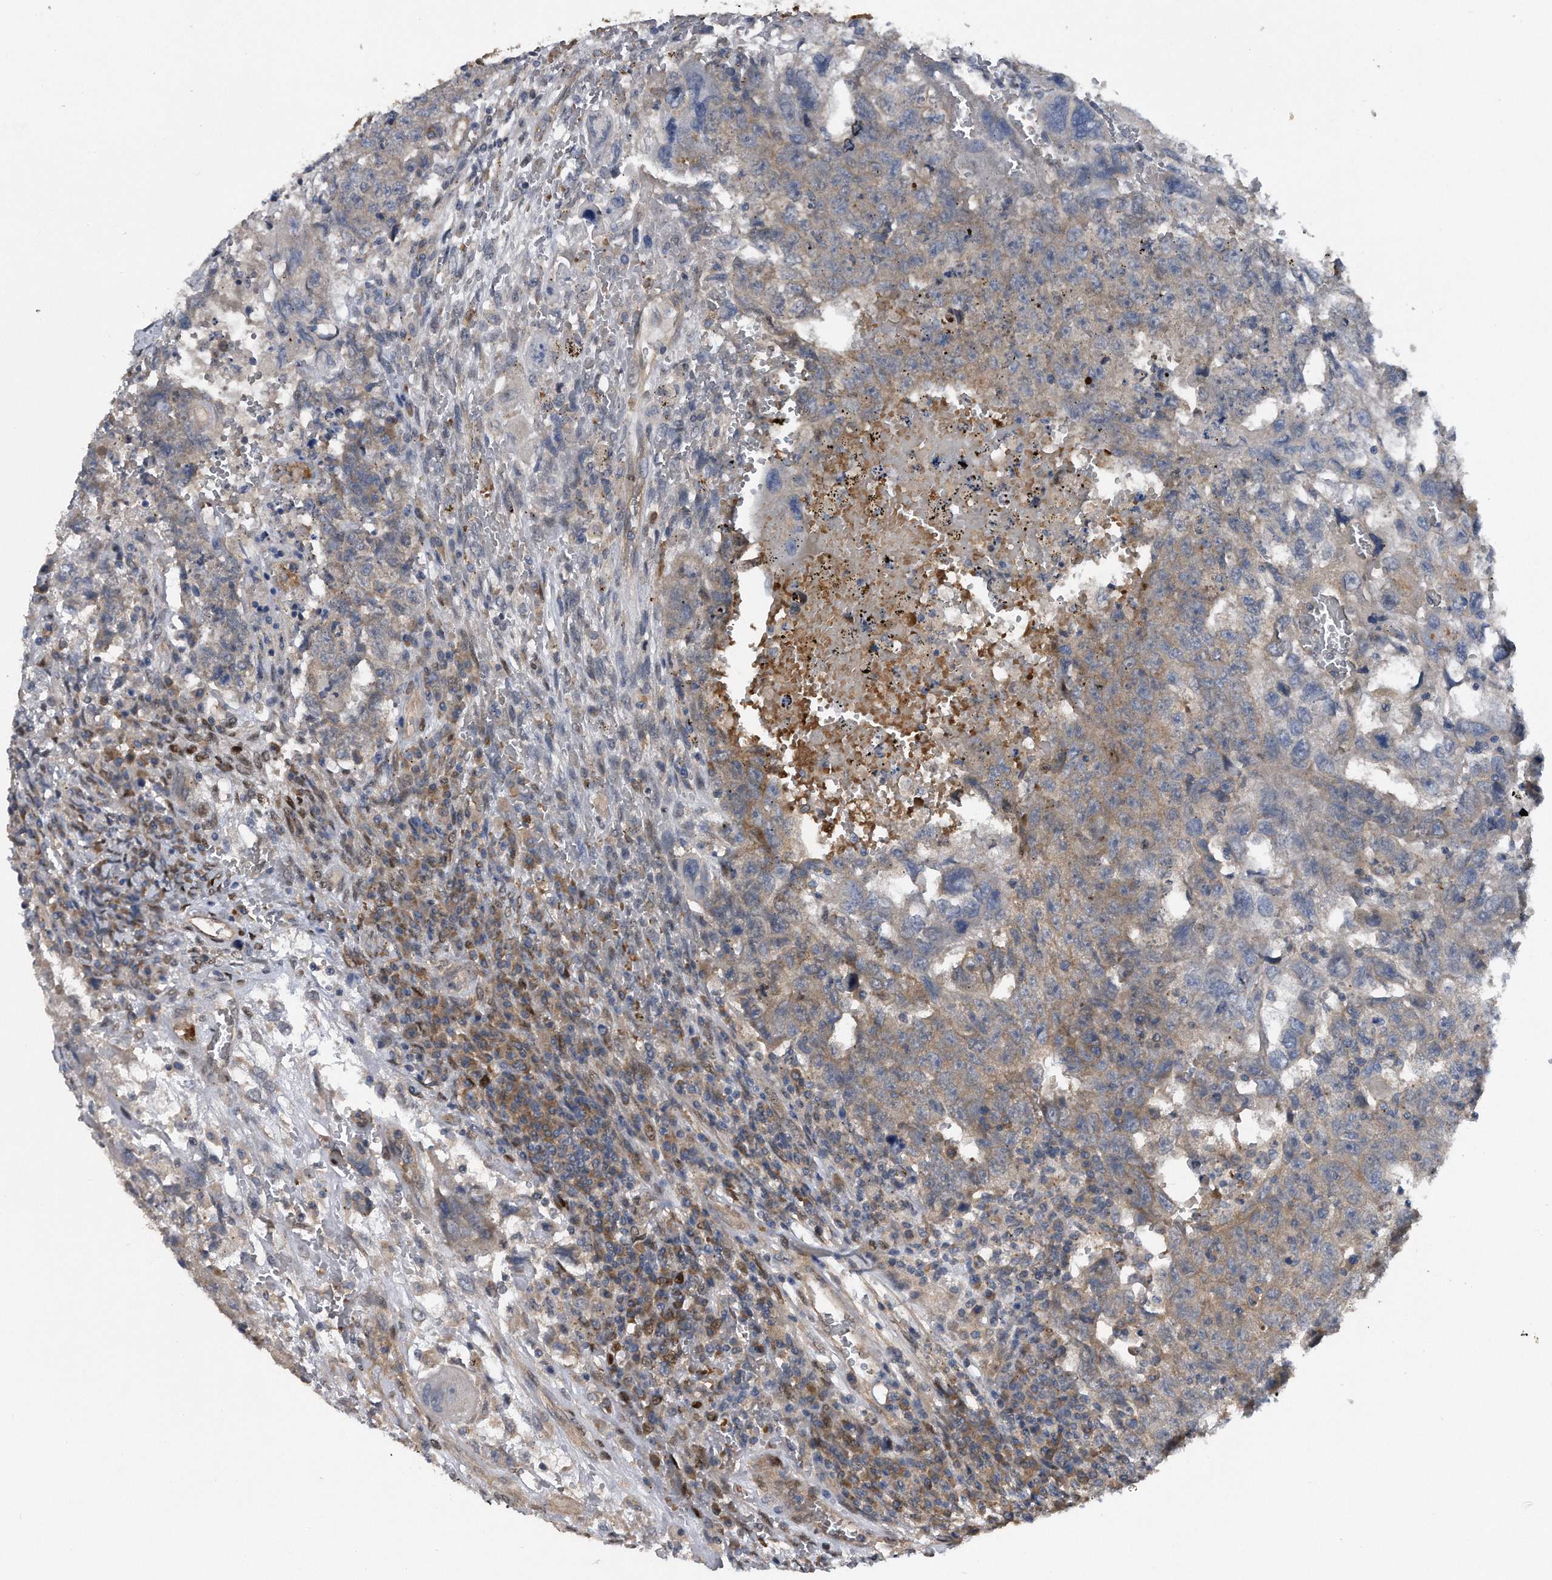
{"staining": {"intensity": "weak", "quantity": ">75%", "location": "cytoplasmic/membranous"}, "tissue": "testis cancer", "cell_type": "Tumor cells", "image_type": "cancer", "snomed": [{"axis": "morphology", "description": "Carcinoma, Embryonal, NOS"}, {"axis": "topography", "description": "Testis"}], "caption": "DAB immunohistochemical staining of embryonal carcinoma (testis) displays weak cytoplasmic/membranous protein positivity in about >75% of tumor cells.", "gene": "ZNF79", "patient": {"sex": "male", "age": 26}}